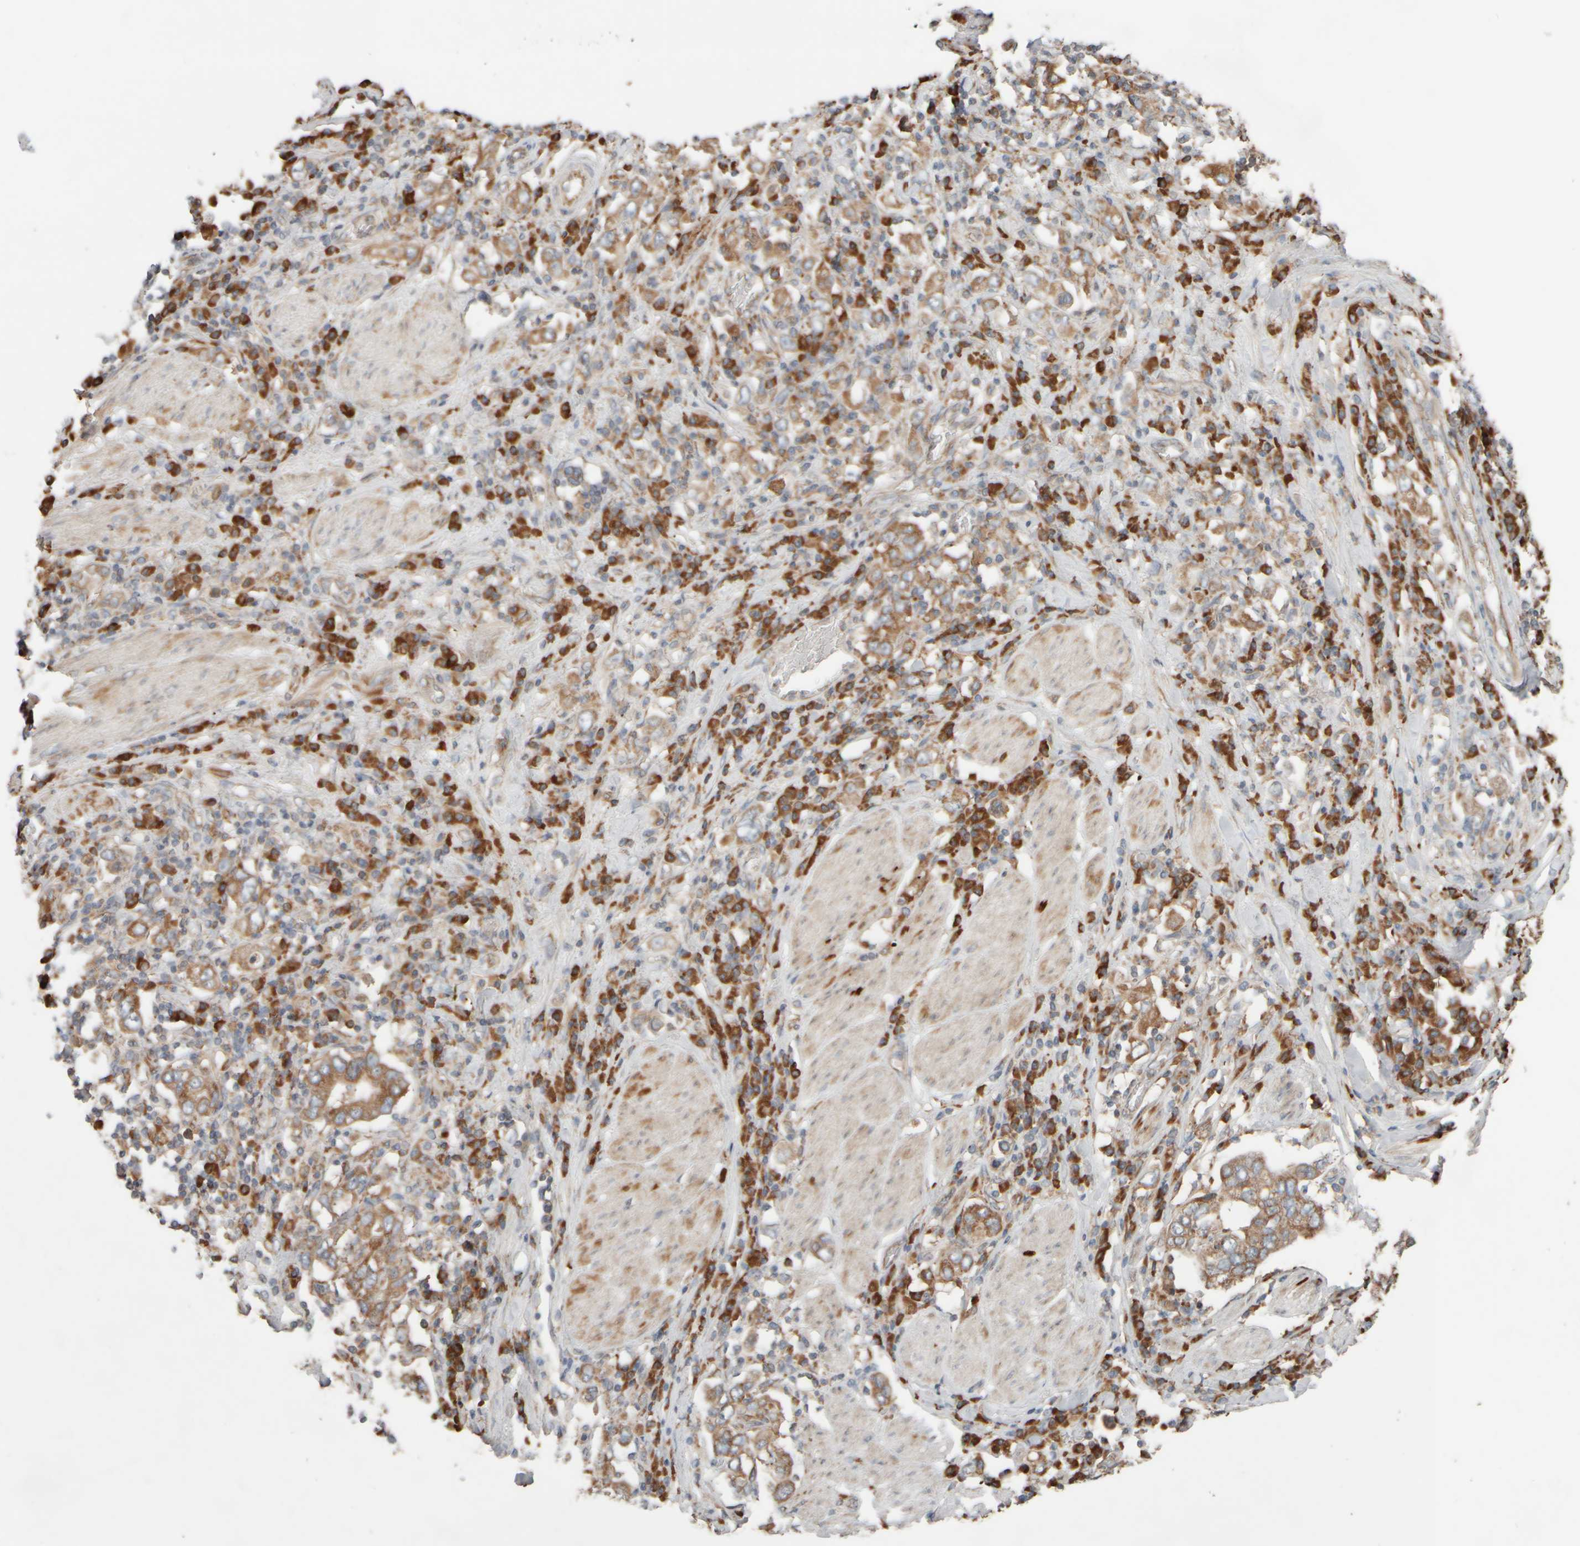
{"staining": {"intensity": "moderate", "quantity": ">75%", "location": "cytoplasmic/membranous"}, "tissue": "stomach cancer", "cell_type": "Tumor cells", "image_type": "cancer", "snomed": [{"axis": "morphology", "description": "Adenocarcinoma, NOS"}, {"axis": "topography", "description": "Stomach, upper"}], "caption": "Stomach adenocarcinoma stained for a protein (brown) shows moderate cytoplasmic/membranous positive expression in about >75% of tumor cells.", "gene": "EIF2B3", "patient": {"sex": "male", "age": 62}}